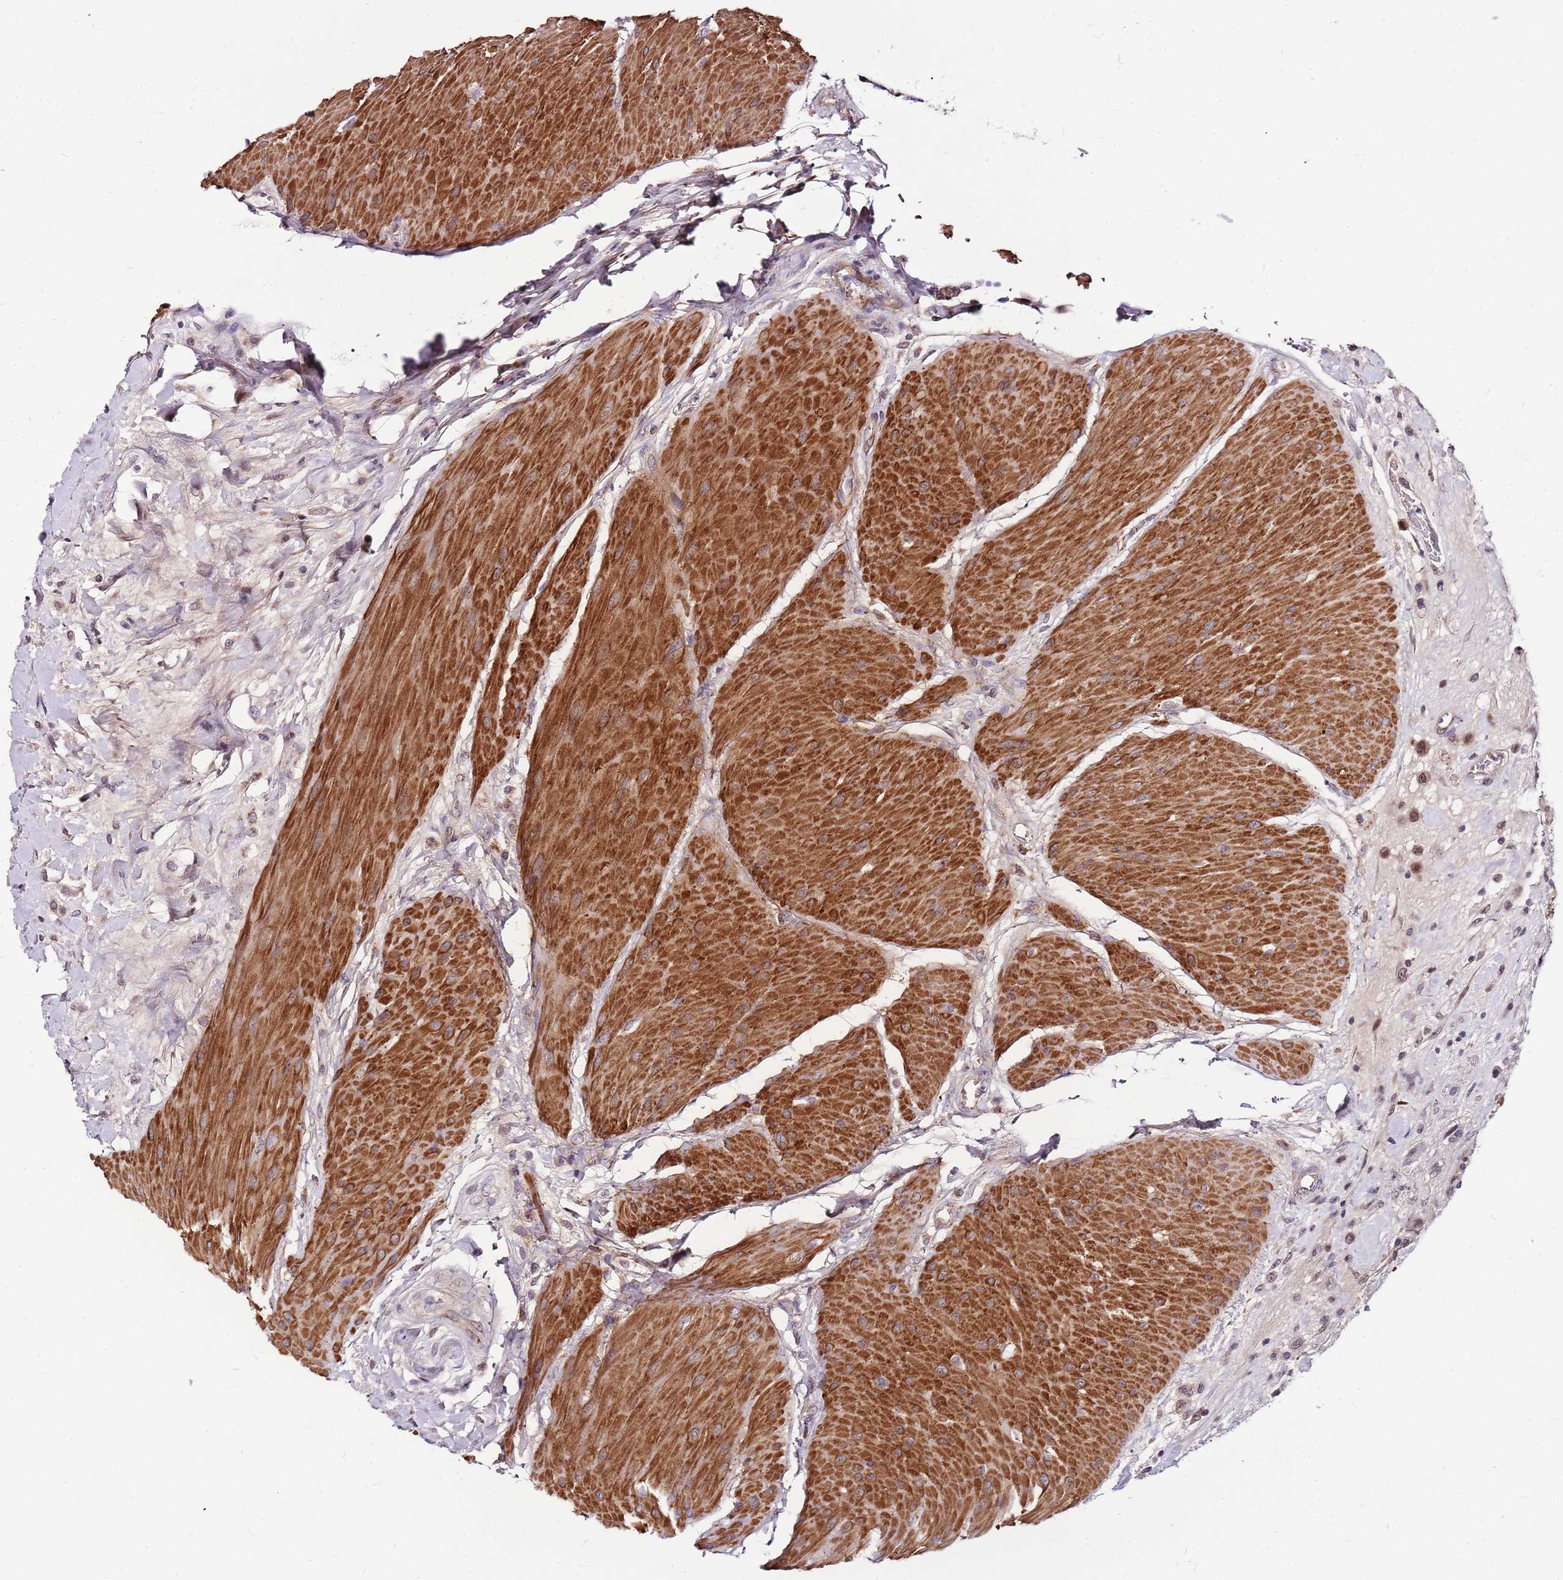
{"staining": {"intensity": "moderate", "quantity": ">75%", "location": "nuclear"}, "tissue": "urothelial cancer", "cell_type": "Tumor cells", "image_type": "cancer", "snomed": [{"axis": "morphology", "description": "Urothelial carcinoma, High grade"}, {"axis": "topography", "description": "Urinary bladder"}], "caption": "Human urothelial cancer stained with a protein marker demonstrates moderate staining in tumor cells.", "gene": "POLE3", "patient": {"sex": "male", "age": 50}}